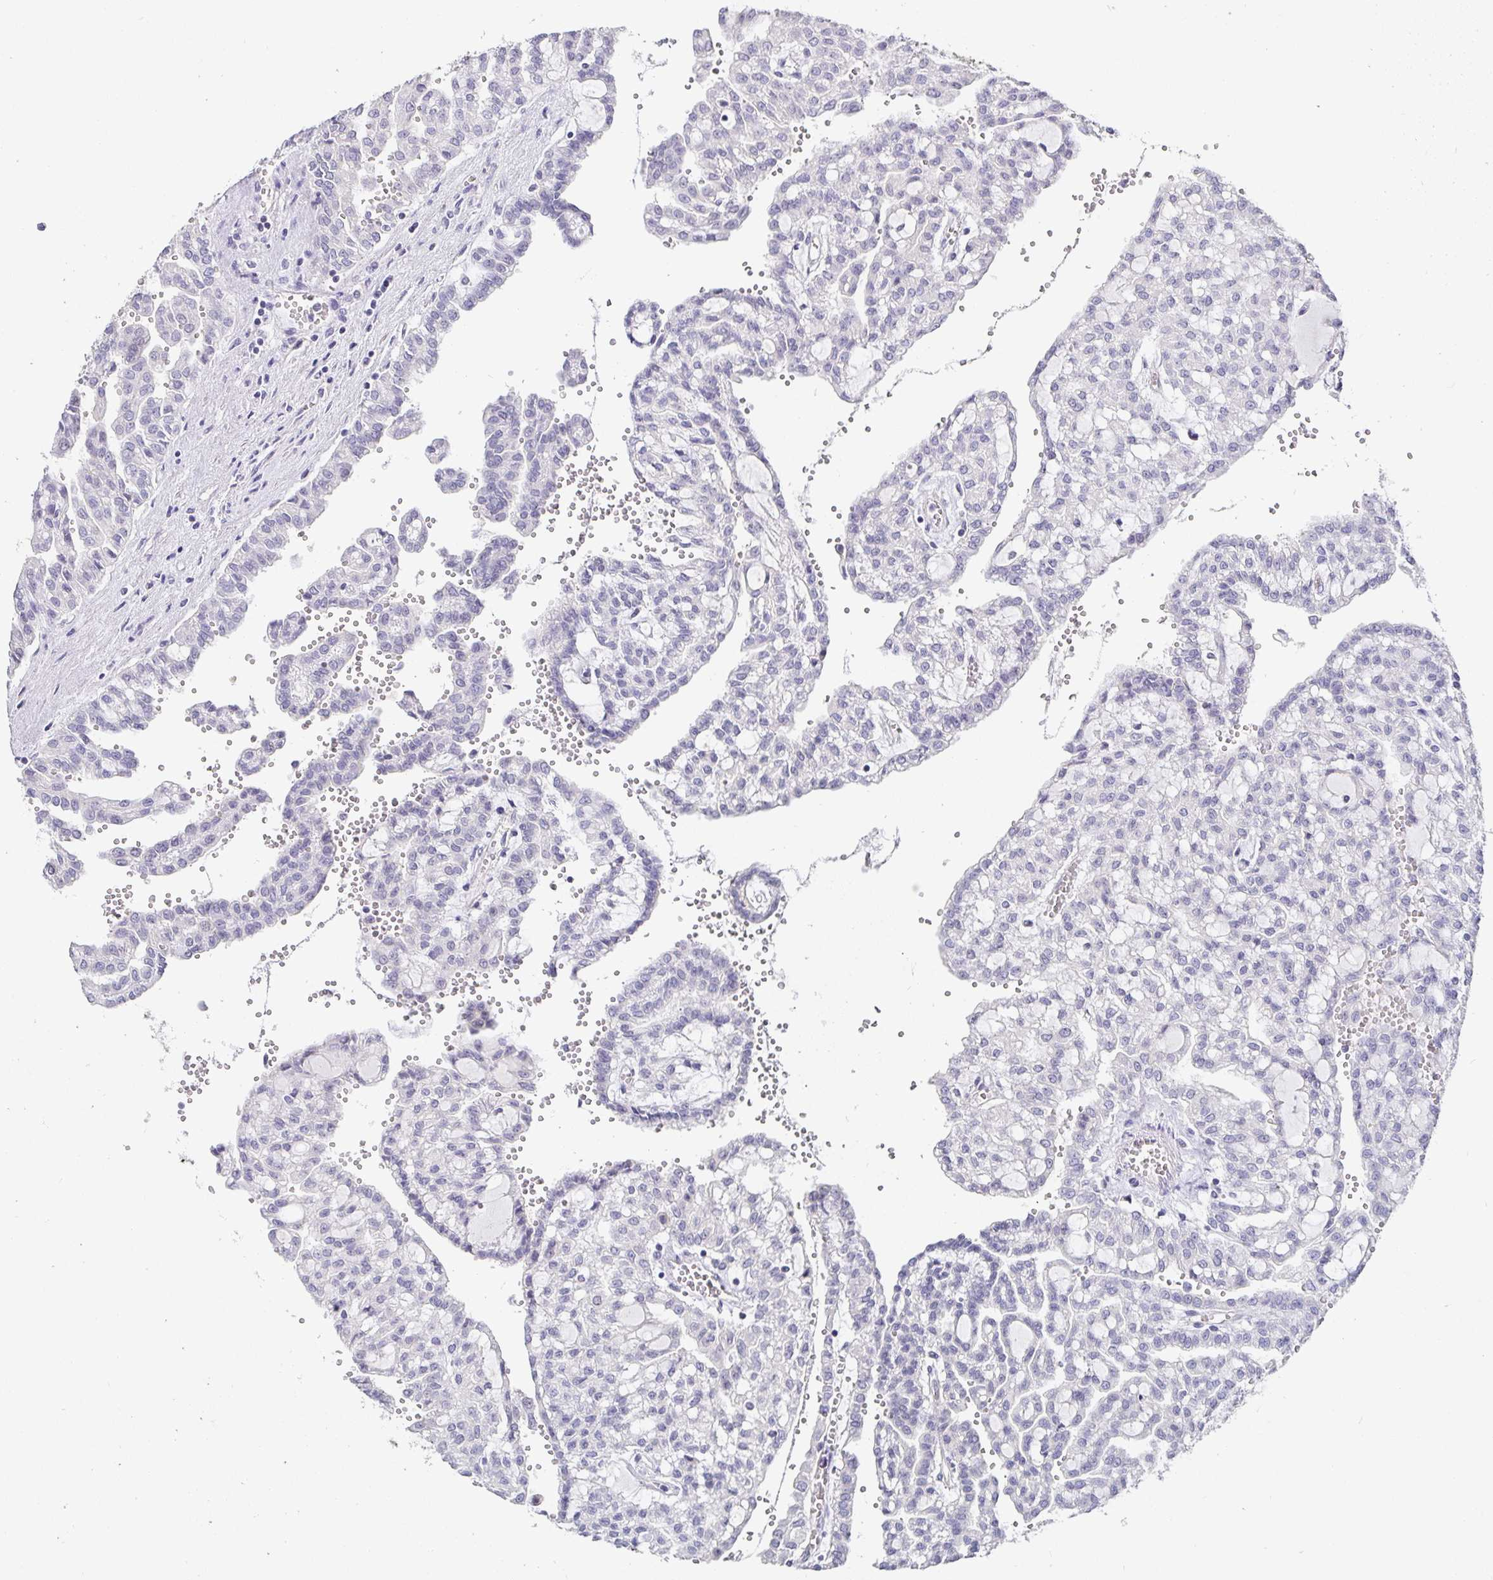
{"staining": {"intensity": "negative", "quantity": "none", "location": "none"}, "tissue": "renal cancer", "cell_type": "Tumor cells", "image_type": "cancer", "snomed": [{"axis": "morphology", "description": "Adenocarcinoma, NOS"}, {"axis": "topography", "description": "Kidney"}], "caption": "Immunohistochemistry micrograph of adenocarcinoma (renal) stained for a protein (brown), which reveals no expression in tumor cells. Brightfield microscopy of IHC stained with DAB (3,3'-diaminobenzidine) (brown) and hematoxylin (blue), captured at high magnification.", "gene": "PDX1", "patient": {"sex": "male", "age": 63}}